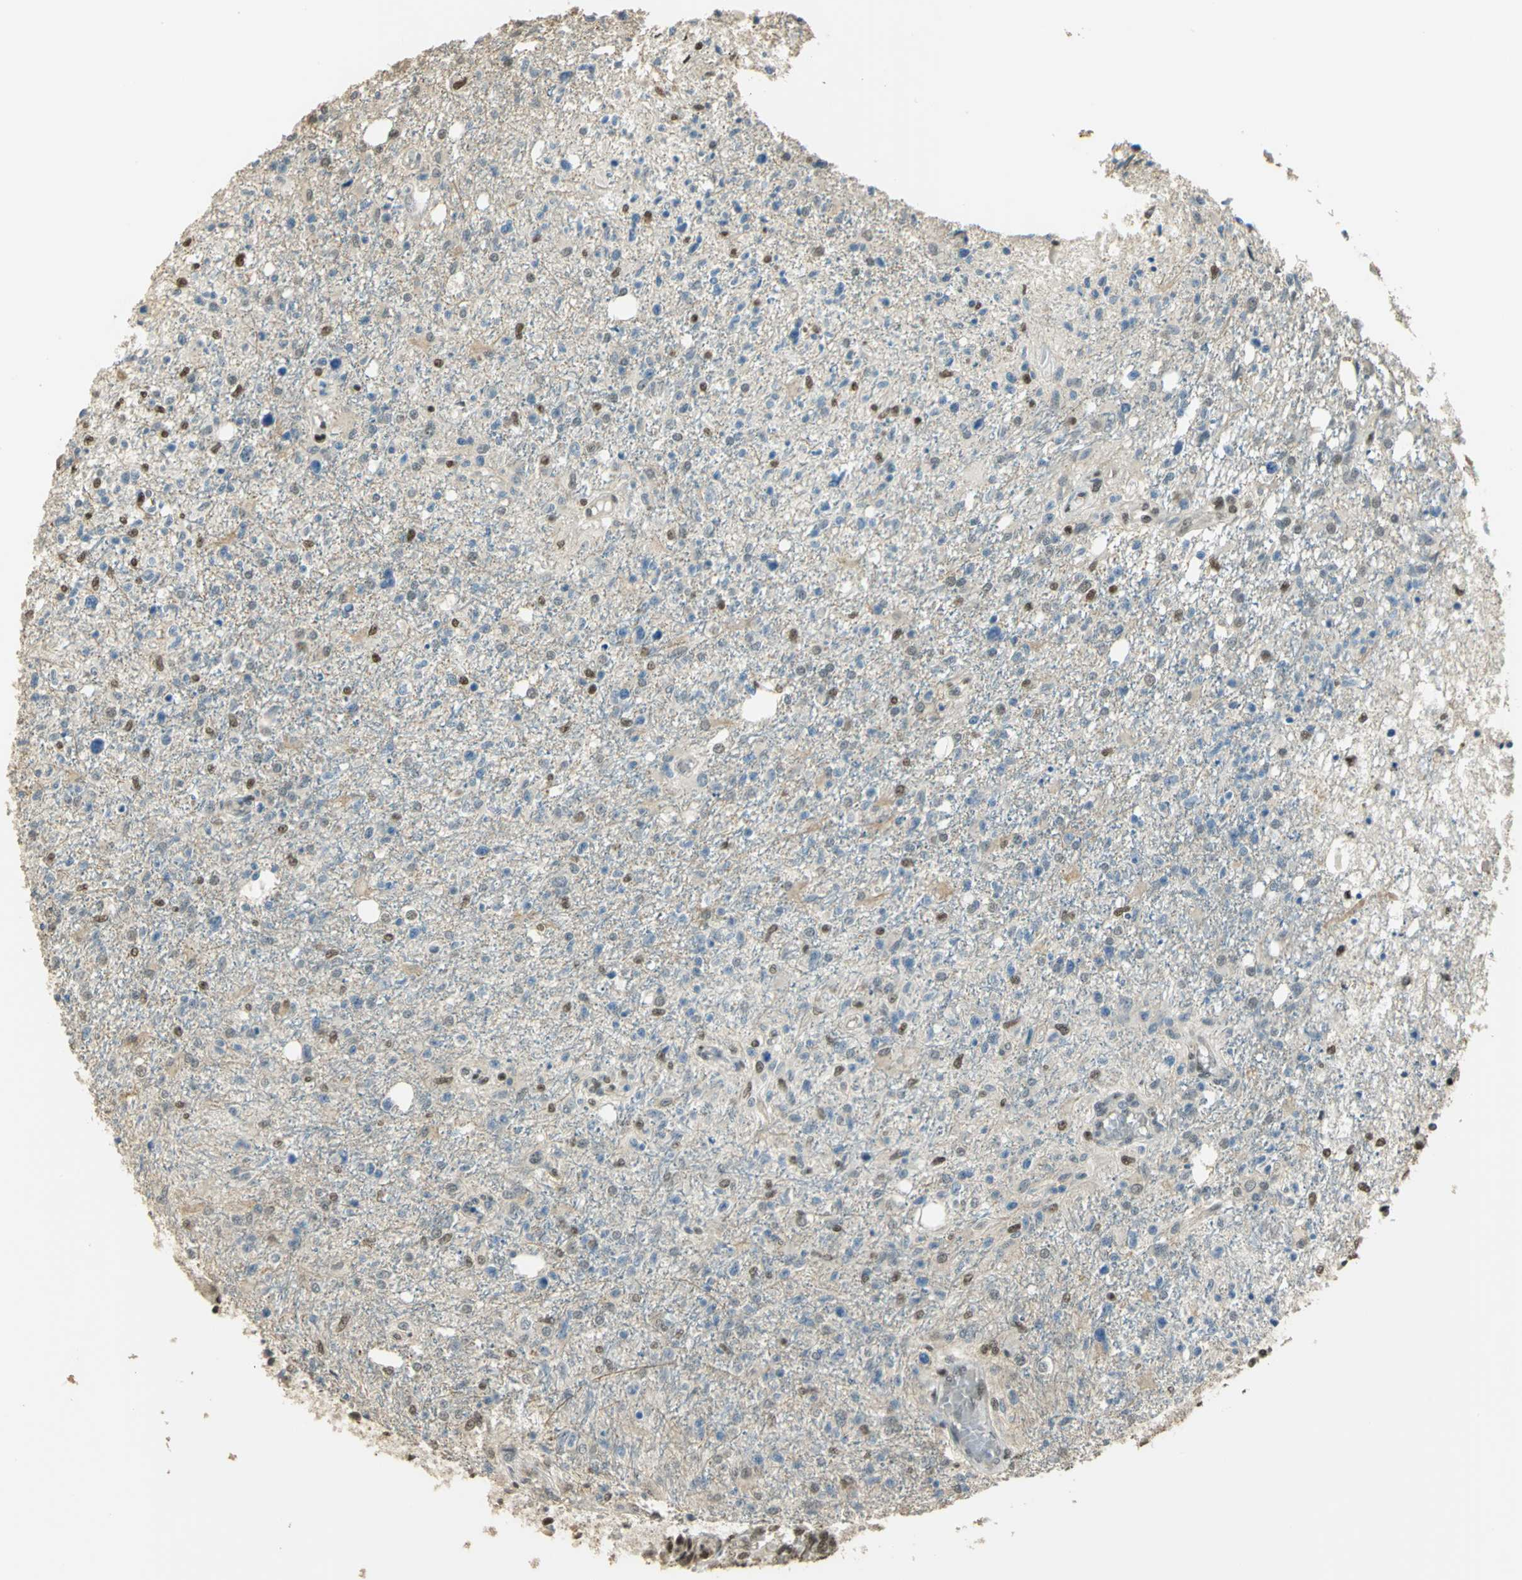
{"staining": {"intensity": "moderate", "quantity": "25%-75%", "location": "nuclear"}, "tissue": "glioma", "cell_type": "Tumor cells", "image_type": "cancer", "snomed": [{"axis": "morphology", "description": "Glioma, malignant, High grade"}, {"axis": "topography", "description": "Cerebral cortex"}], "caption": "Glioma stained with DAB immunohistochemistry exhibits medium levels of moderate nuclear expression in about 25%-75% of tumor cells.", "gene": "ELF1", "patient": {"sex": "male", "age": 76}}